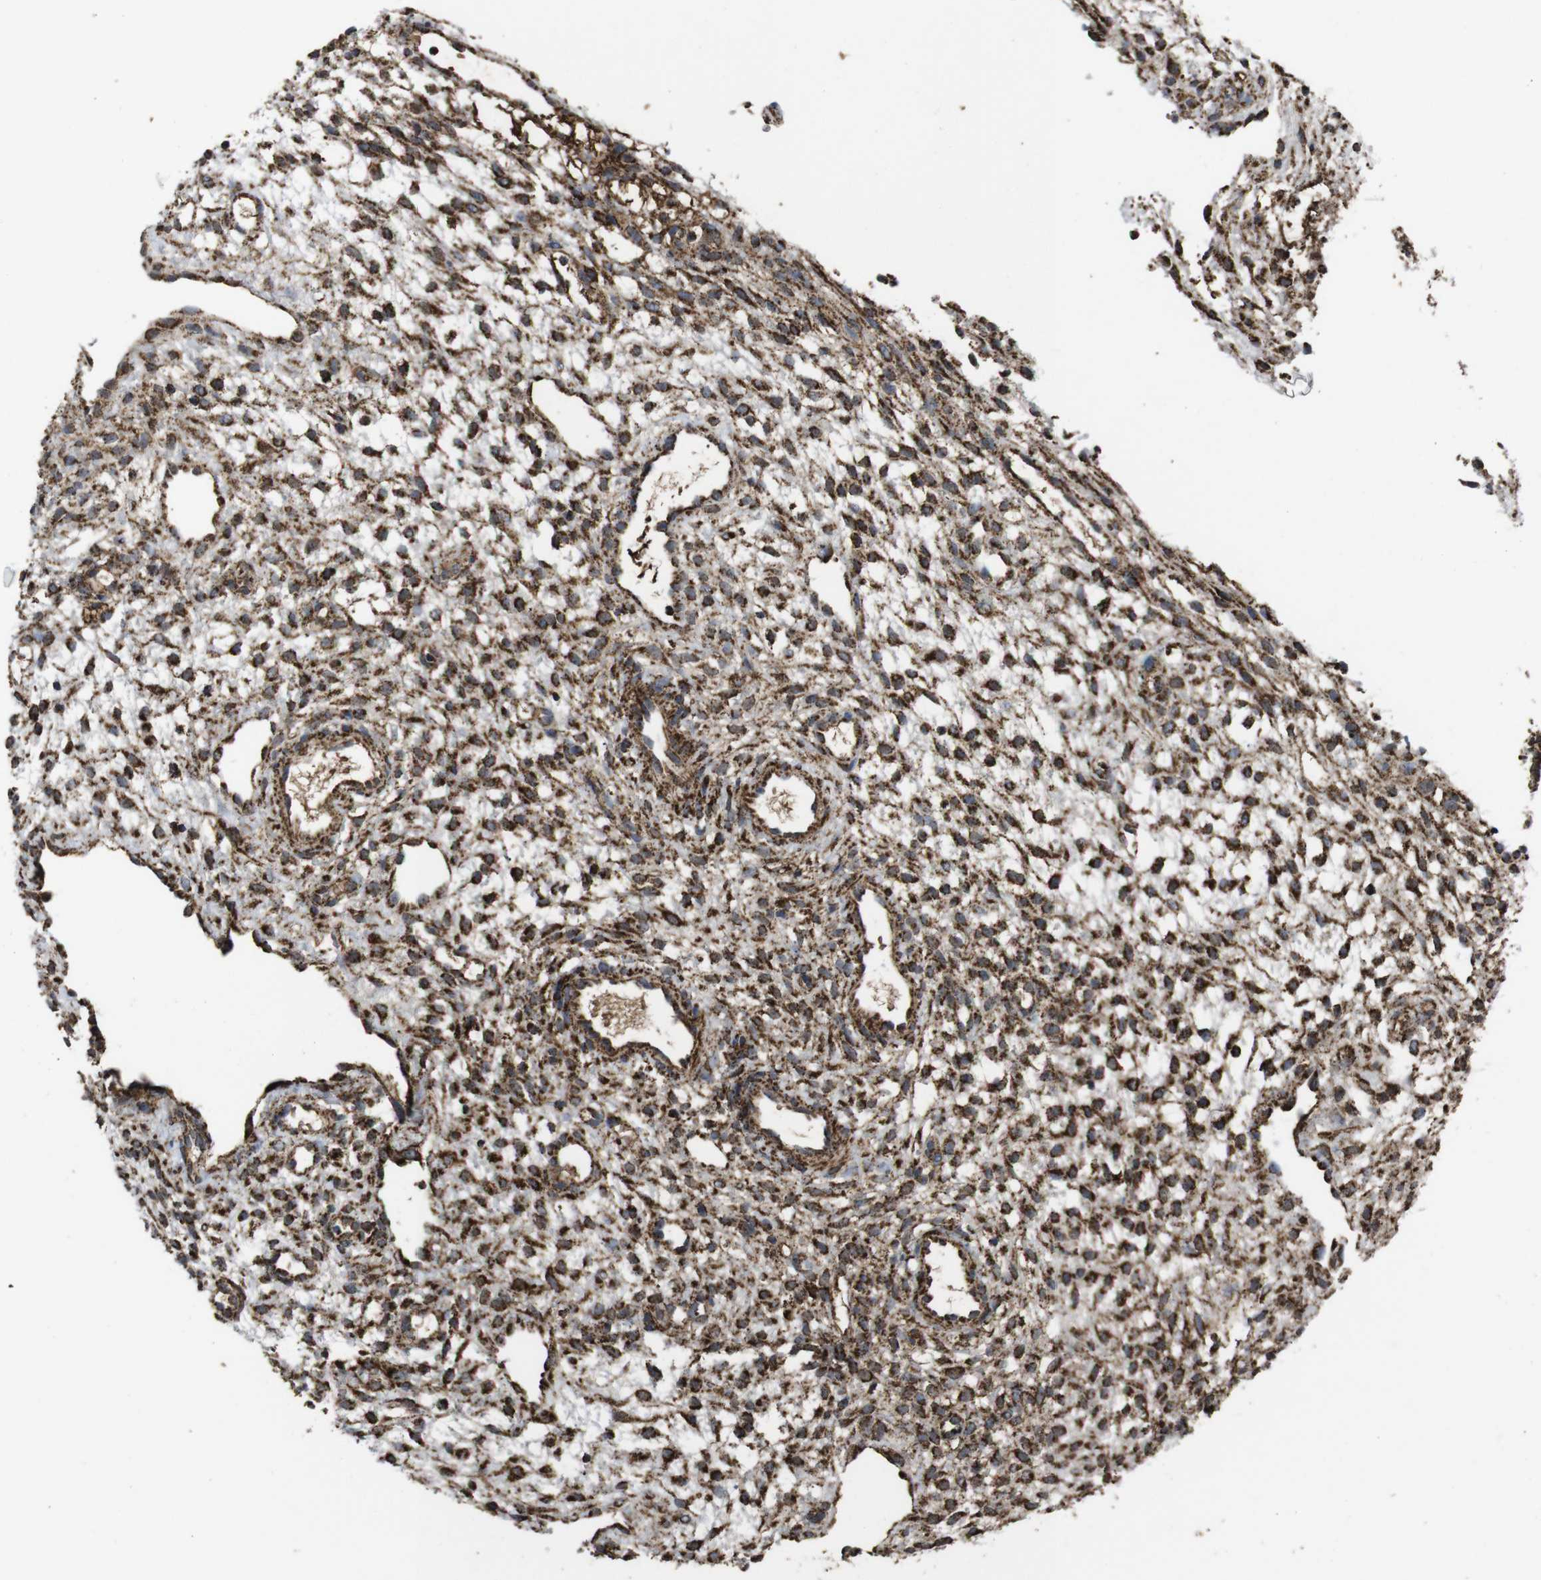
{"staining": {"intensity": "strong", "quantity": ">75%", "location": "cytoplasmic/membranous"}, "tissue": "ovary", "cell_type": "Follicle cells", "image_type": "normal", "snomed": [{"axis": "morphology", "description": "Normal tissue, NOS"}, {"axis": "morphology", "description": "Cyst, NOS"}, {"axis": "topography", "description": "Ovary"}], "caption": "Strong cytoplasmic/membranous staining for a protein is appreciated in approximately >75% of follicle cells of normal ovary using immunohistochemistry.", "gene": "ATP5F1A", "patient": {"sex": "female", "age": 18}}